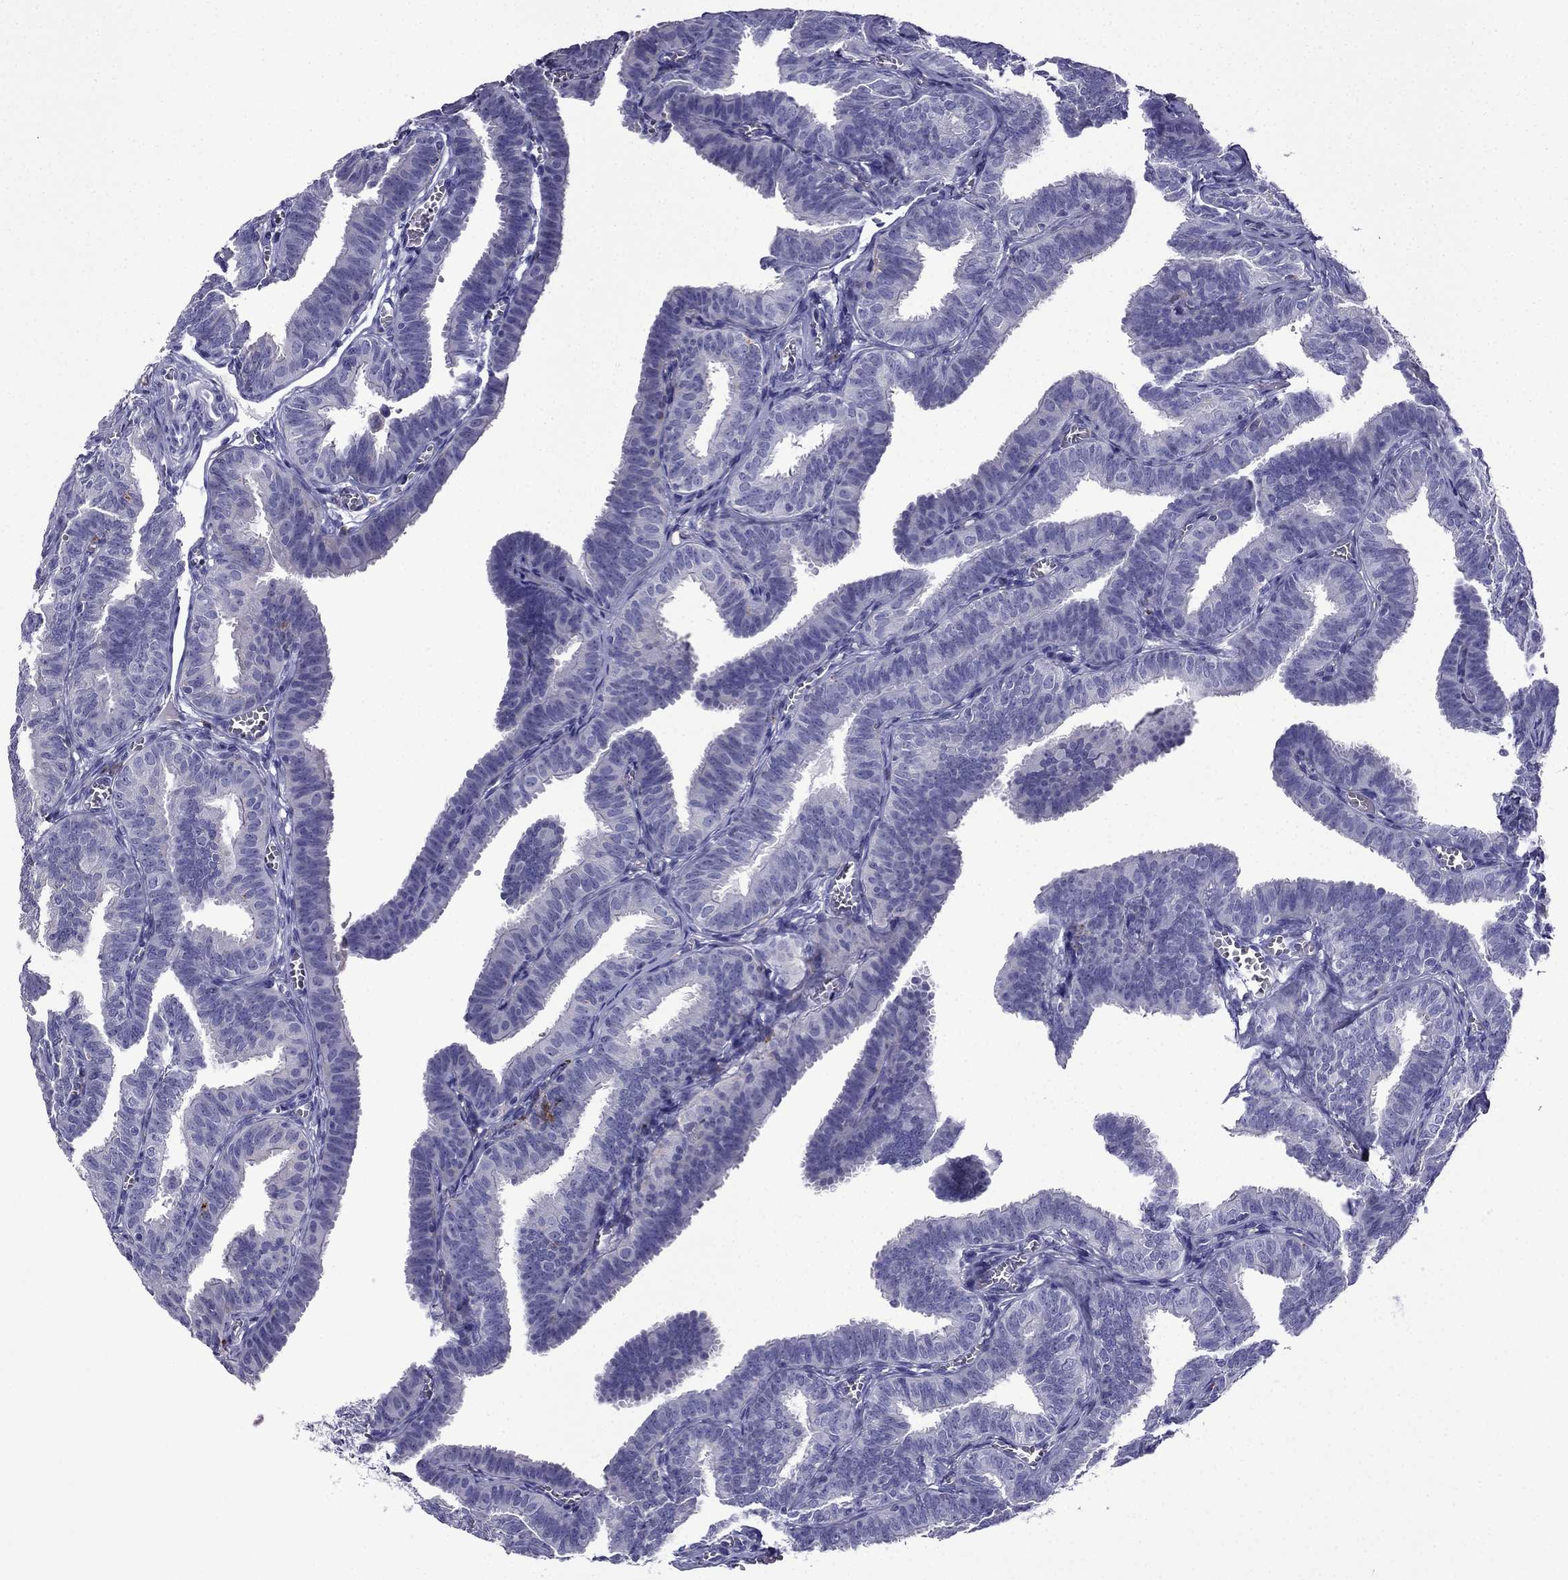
{"staining": {"intensity": "negative", "quantity": "none", "location": "none"}, "tissue": "fallopian tube", "cell_type": "Glandular cells", "image_type": "normal", "snomed": [{"axis": "morphology", "description": "Normal tissue, NOS"}, {"axis": "topography", "description": "Fallopian tube"}], "caption": "The IHC image has no significant positivity in glandular cells of fallopian tube. (DAB immunohistochemistry (IHC), high magnification).", "gene": "TSSK4", "patient": {"sex": "female", "age": 25}}